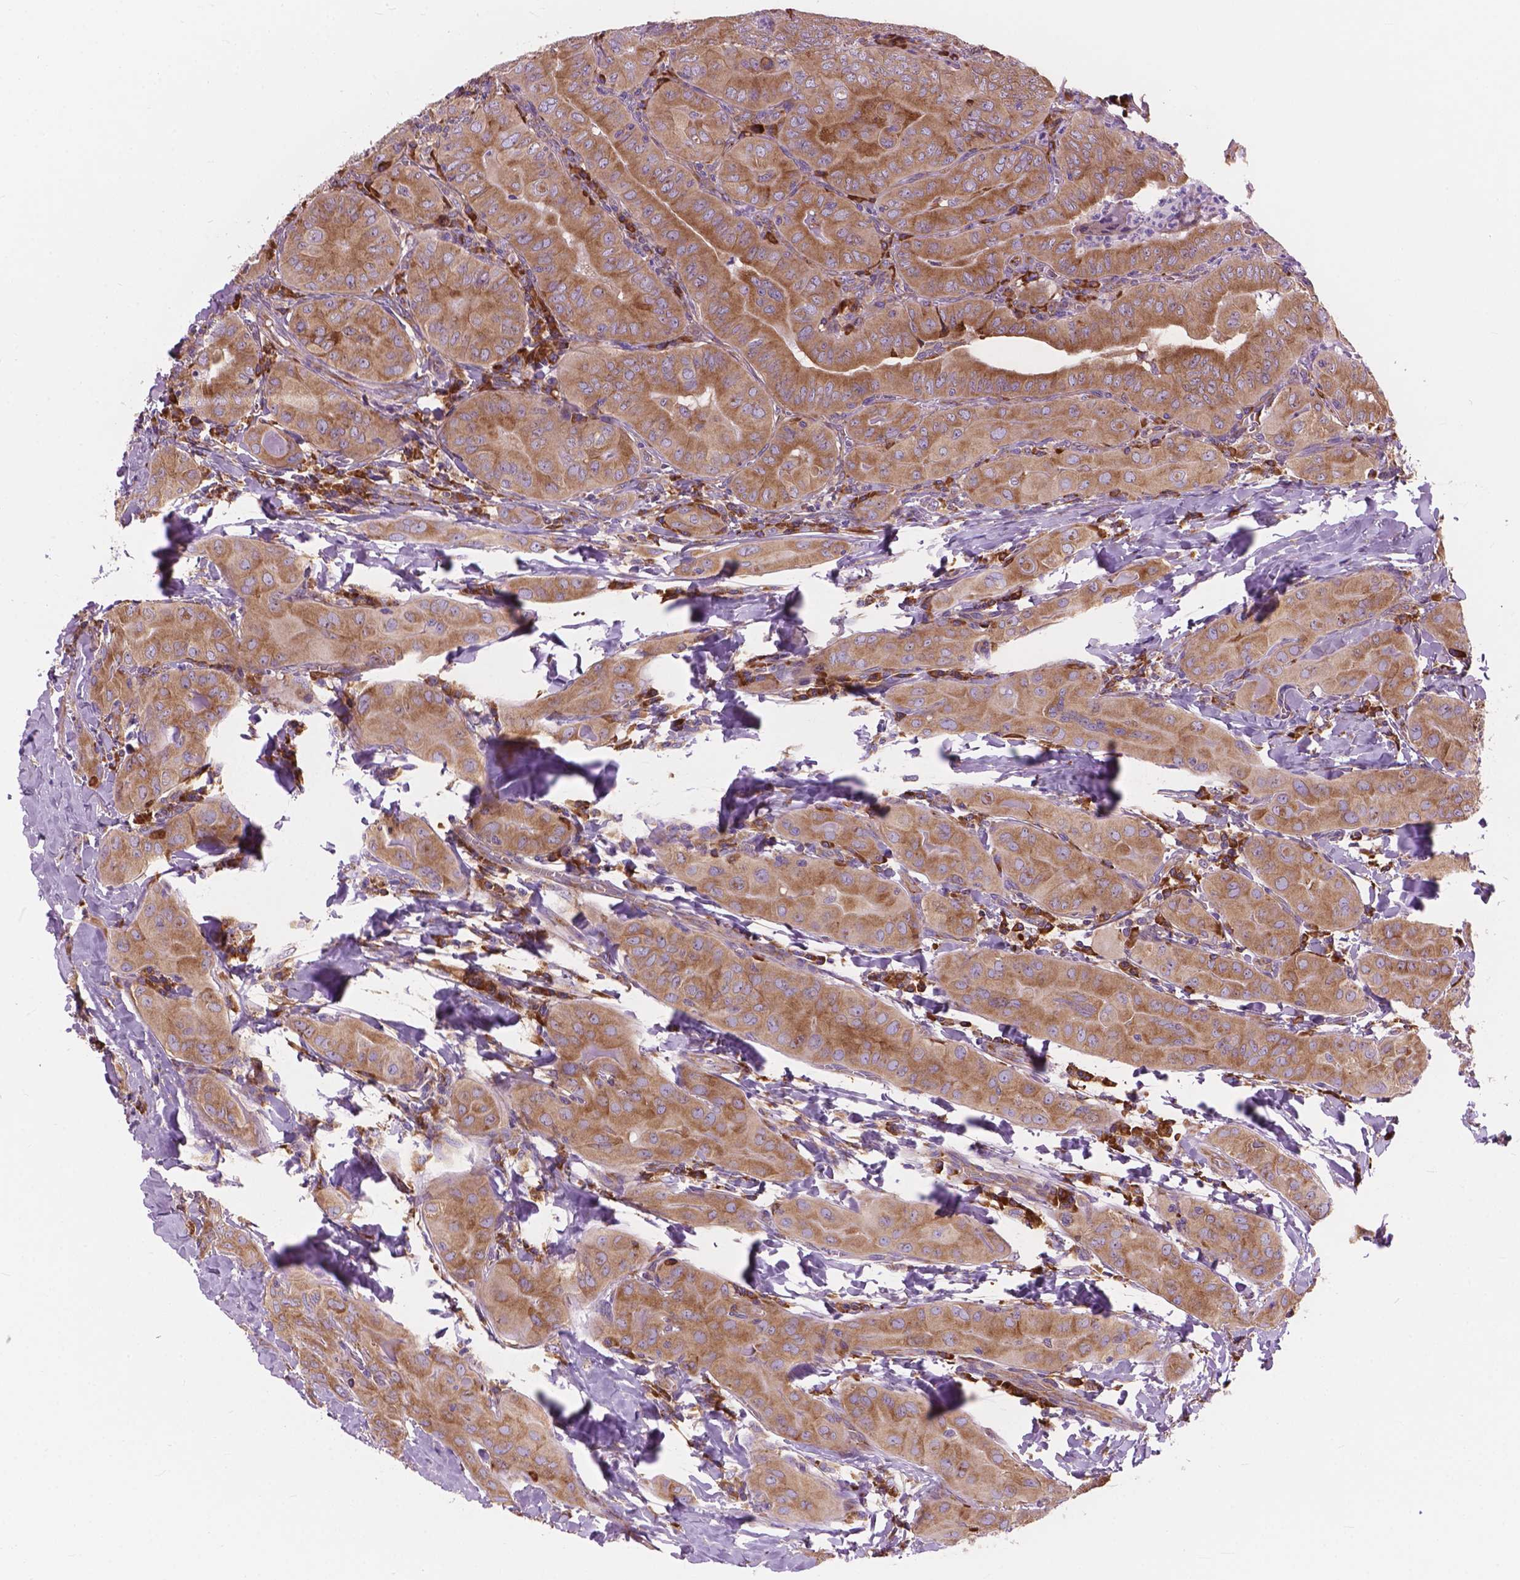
{"staining": {"intensity": "moderate", "quantity": ">75%", "location": "cytoplasmic/membranous"}, "tissue": "thyroid cancer", "cell_type": "Tumor cells", "image_type": "cancer", "snomed": [{"axis": "morphology", "description": "Papillary adenocarcinoma, NOS"}, {"axis": "topography", "description": "Thyroid gland"}], "caption": "A medium amount of moderate cytoplasmic/membranous positivity is identified in approximately >75% of tumor cells in thyroid cancer tissue.", "gene": "RPL37A", "patient": {"sex": "female", "age": 37}}